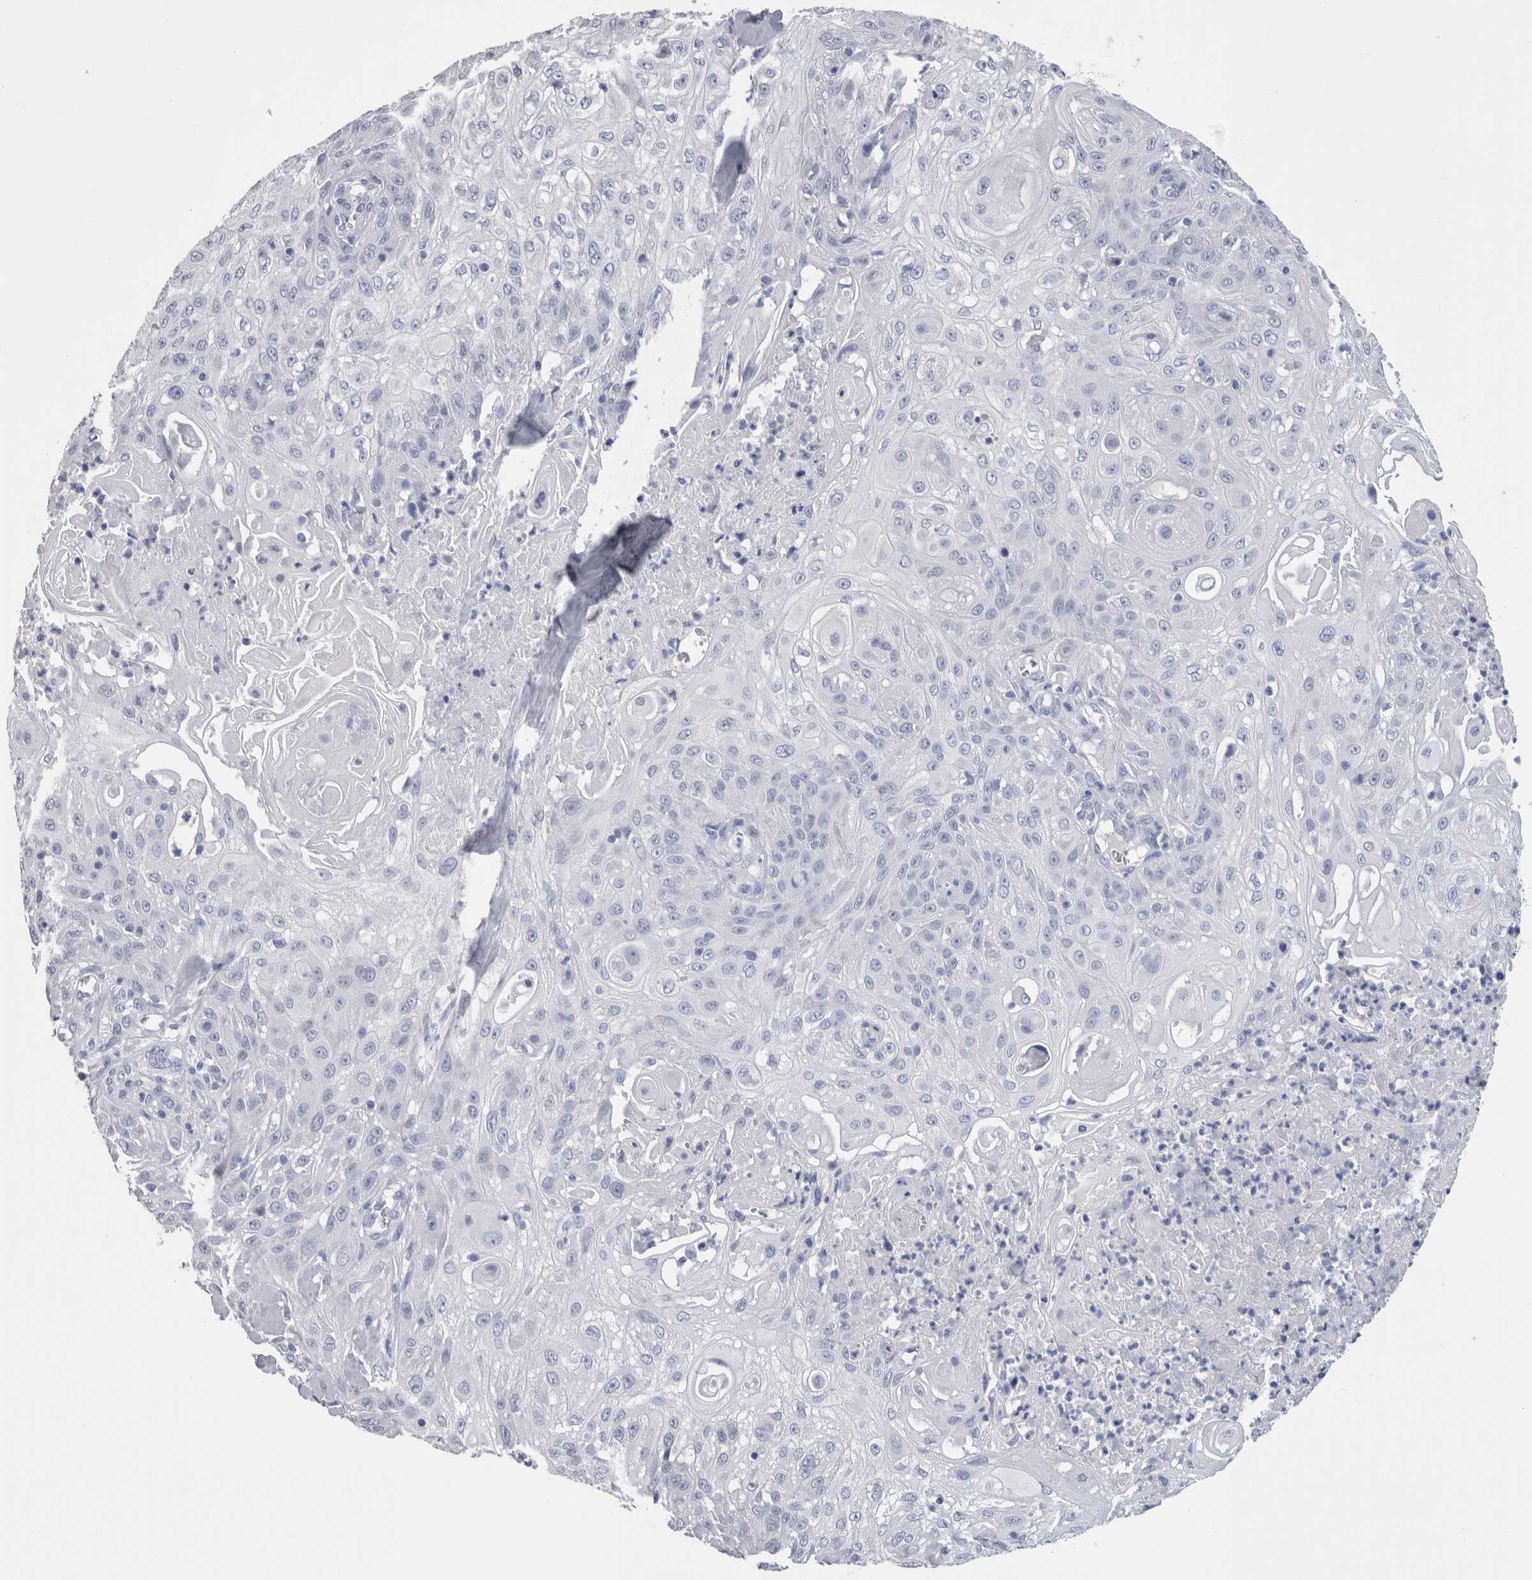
{"staining": {"intensity": "negative", "quantity": "none", "location": "none"}, "tissue": "skin cancer", "cell_type": "Tumor cells", "image_type": "cancer", "snomed": [{"axis": "morphology", "description": "Squamous cell carcinoma, NOS"}, {"axis": "topography", "description": "Skin"}], "caption": "Immunohistochemistry (IHC) micrograph of skin squamous cell carcinoma stained for a protein (brown), which shows no expression in tumor cells.", "gene": "CA8", "patient": {"sex": "male", "age": 75}}